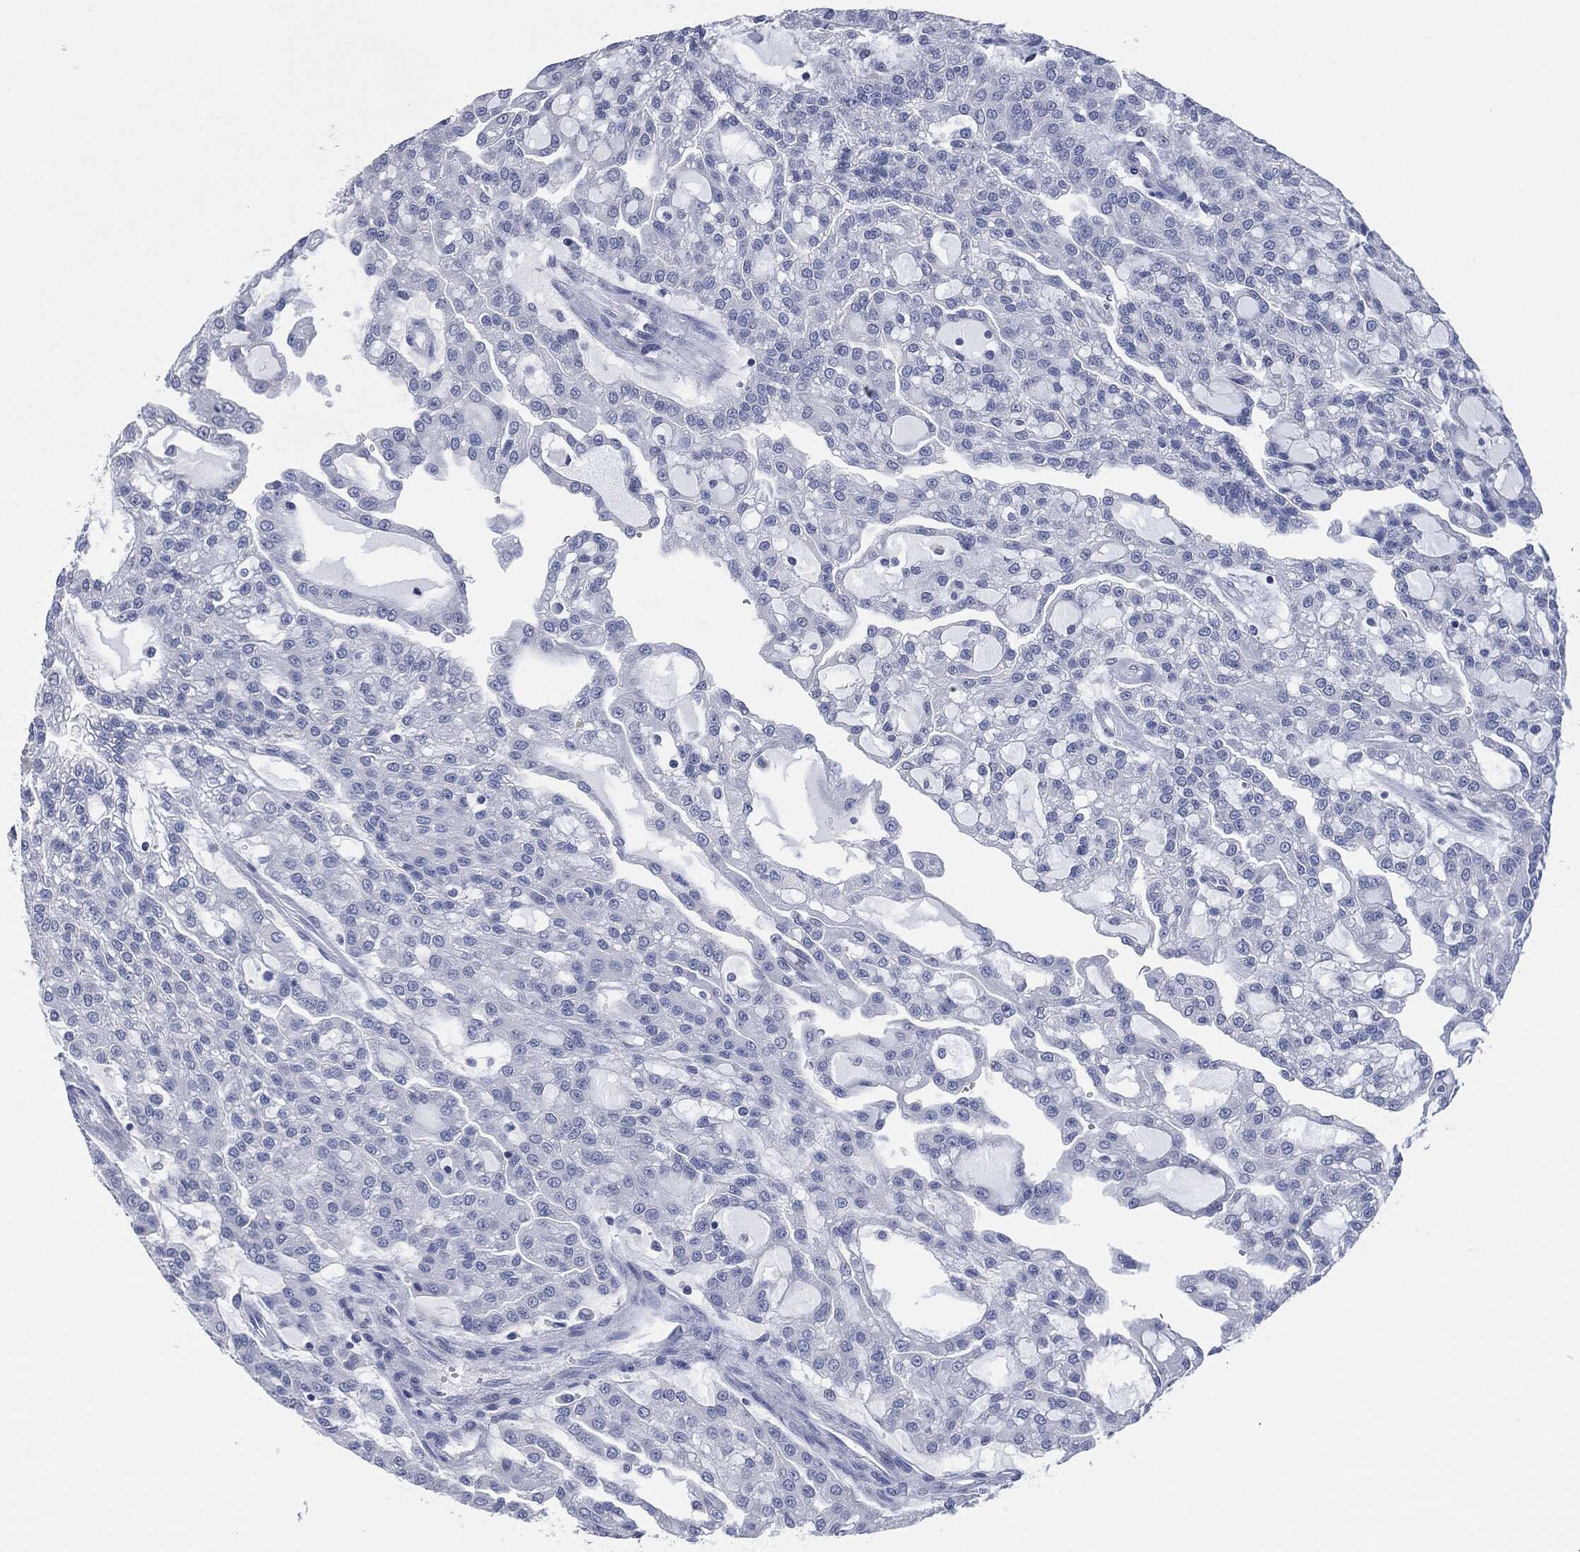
{"staining": {"intensity": "negative", "quantity": "none", "location": "none"}, "tissue": "renal cancer", "cell_type": "Tumor cells", "image_type": "cancer", "snomed": [{"axis": "morphology", "description": "Adenocarcinoma, NOS"}, {"axis": "topography", "description": "Kidney"}], "caption": "DAB immunohistochemical staining of renal adenocarcinoma exhibits no significant expression in tumor cells.", "gene": "CEACAM8", "patient": {"sex": "male", "age": 63}}